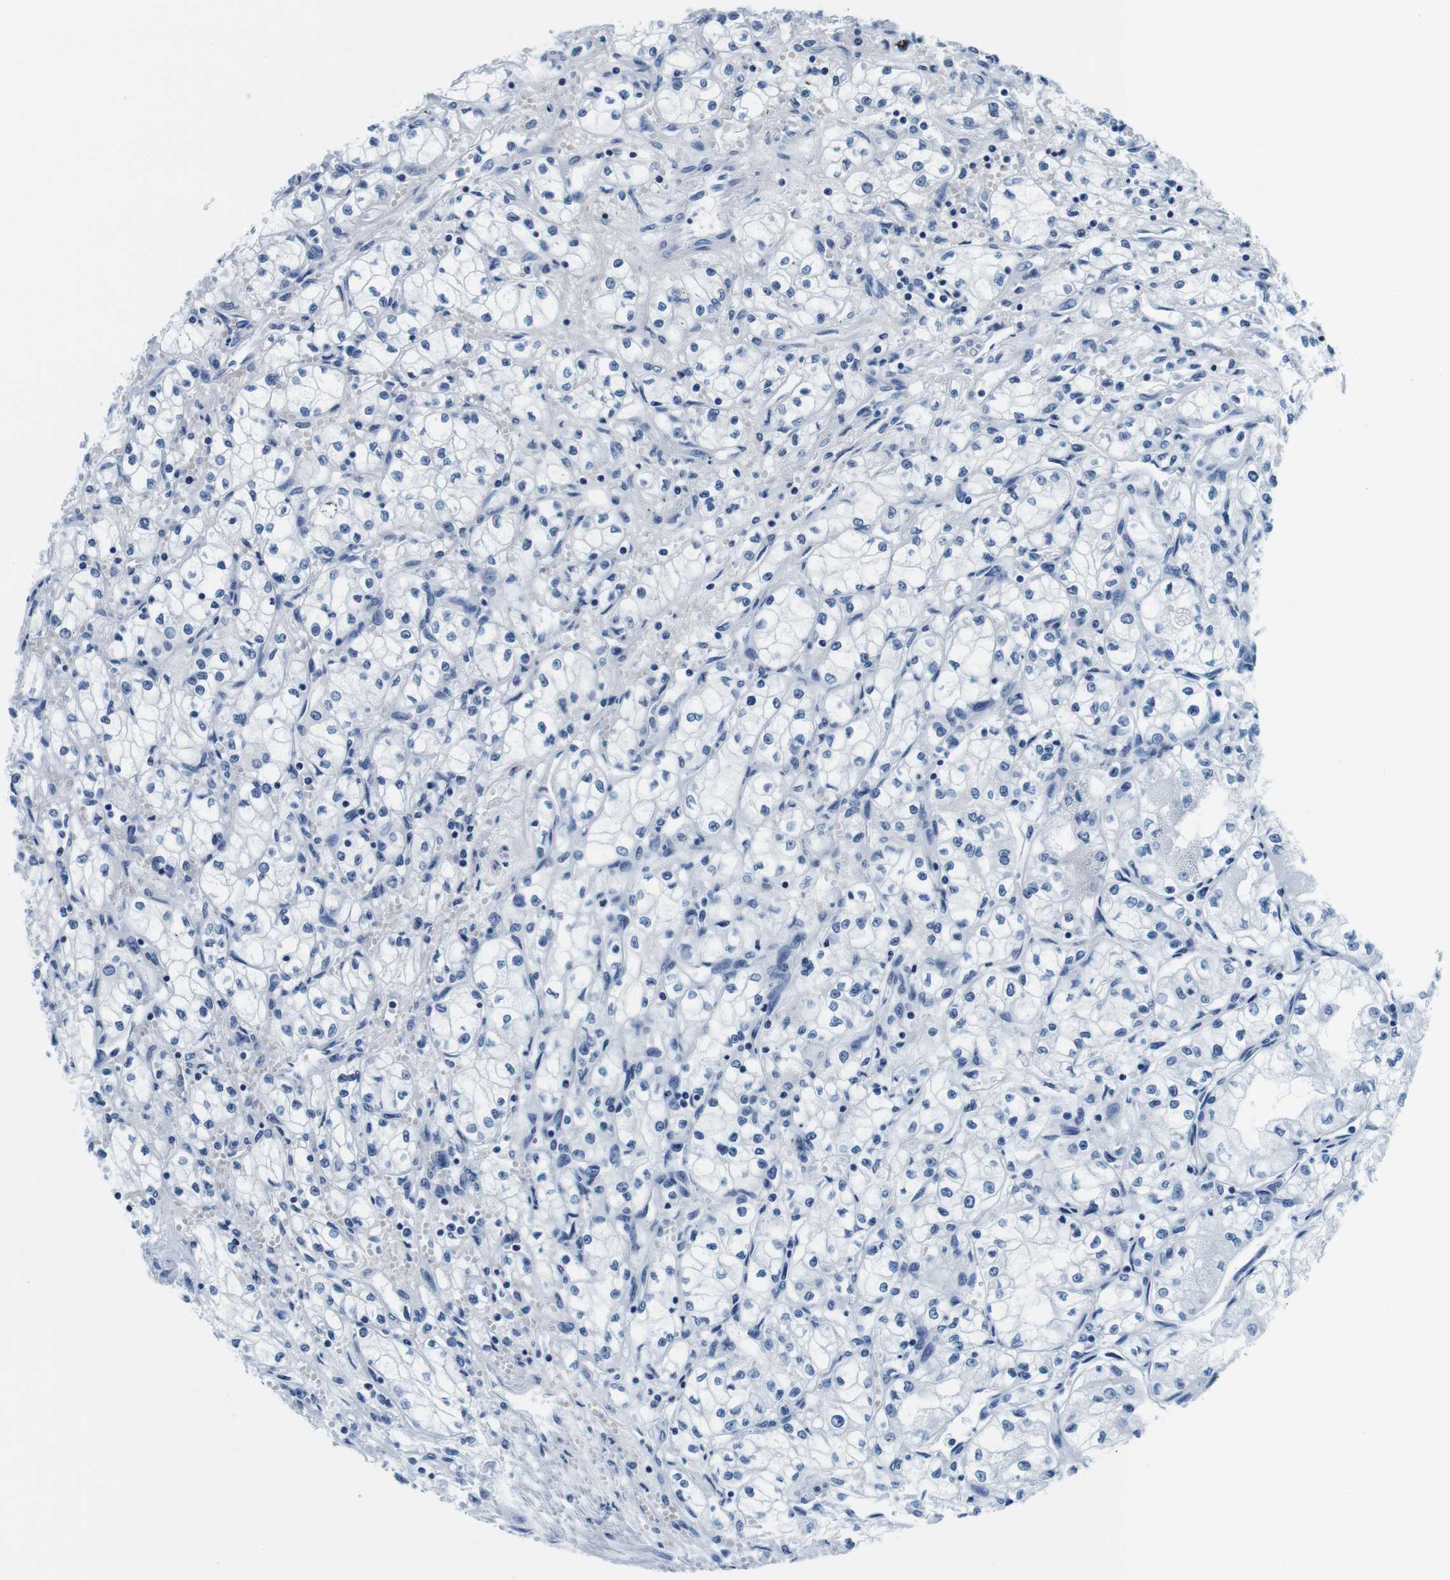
{"staining": {"intensity": "negative", "quantity": "none", "location": "none"}, "tissue": "renal cancer", "cell_type": "Tumor cells", "image_type": "cancer", "snomed": [{"axis": "morphology", "description": "Normal tissue, NOS"}, {"axis": "morphology", "description": "Adenocarcinoma, NOS"}, {"axis": "topography", "description": "Kidney"}], "caption": "Tumor cells show no significant staining in renal cancer (adenocarcinoma).", "gene": "ELANE", "patient": {"sex": "male", "age": 59}}